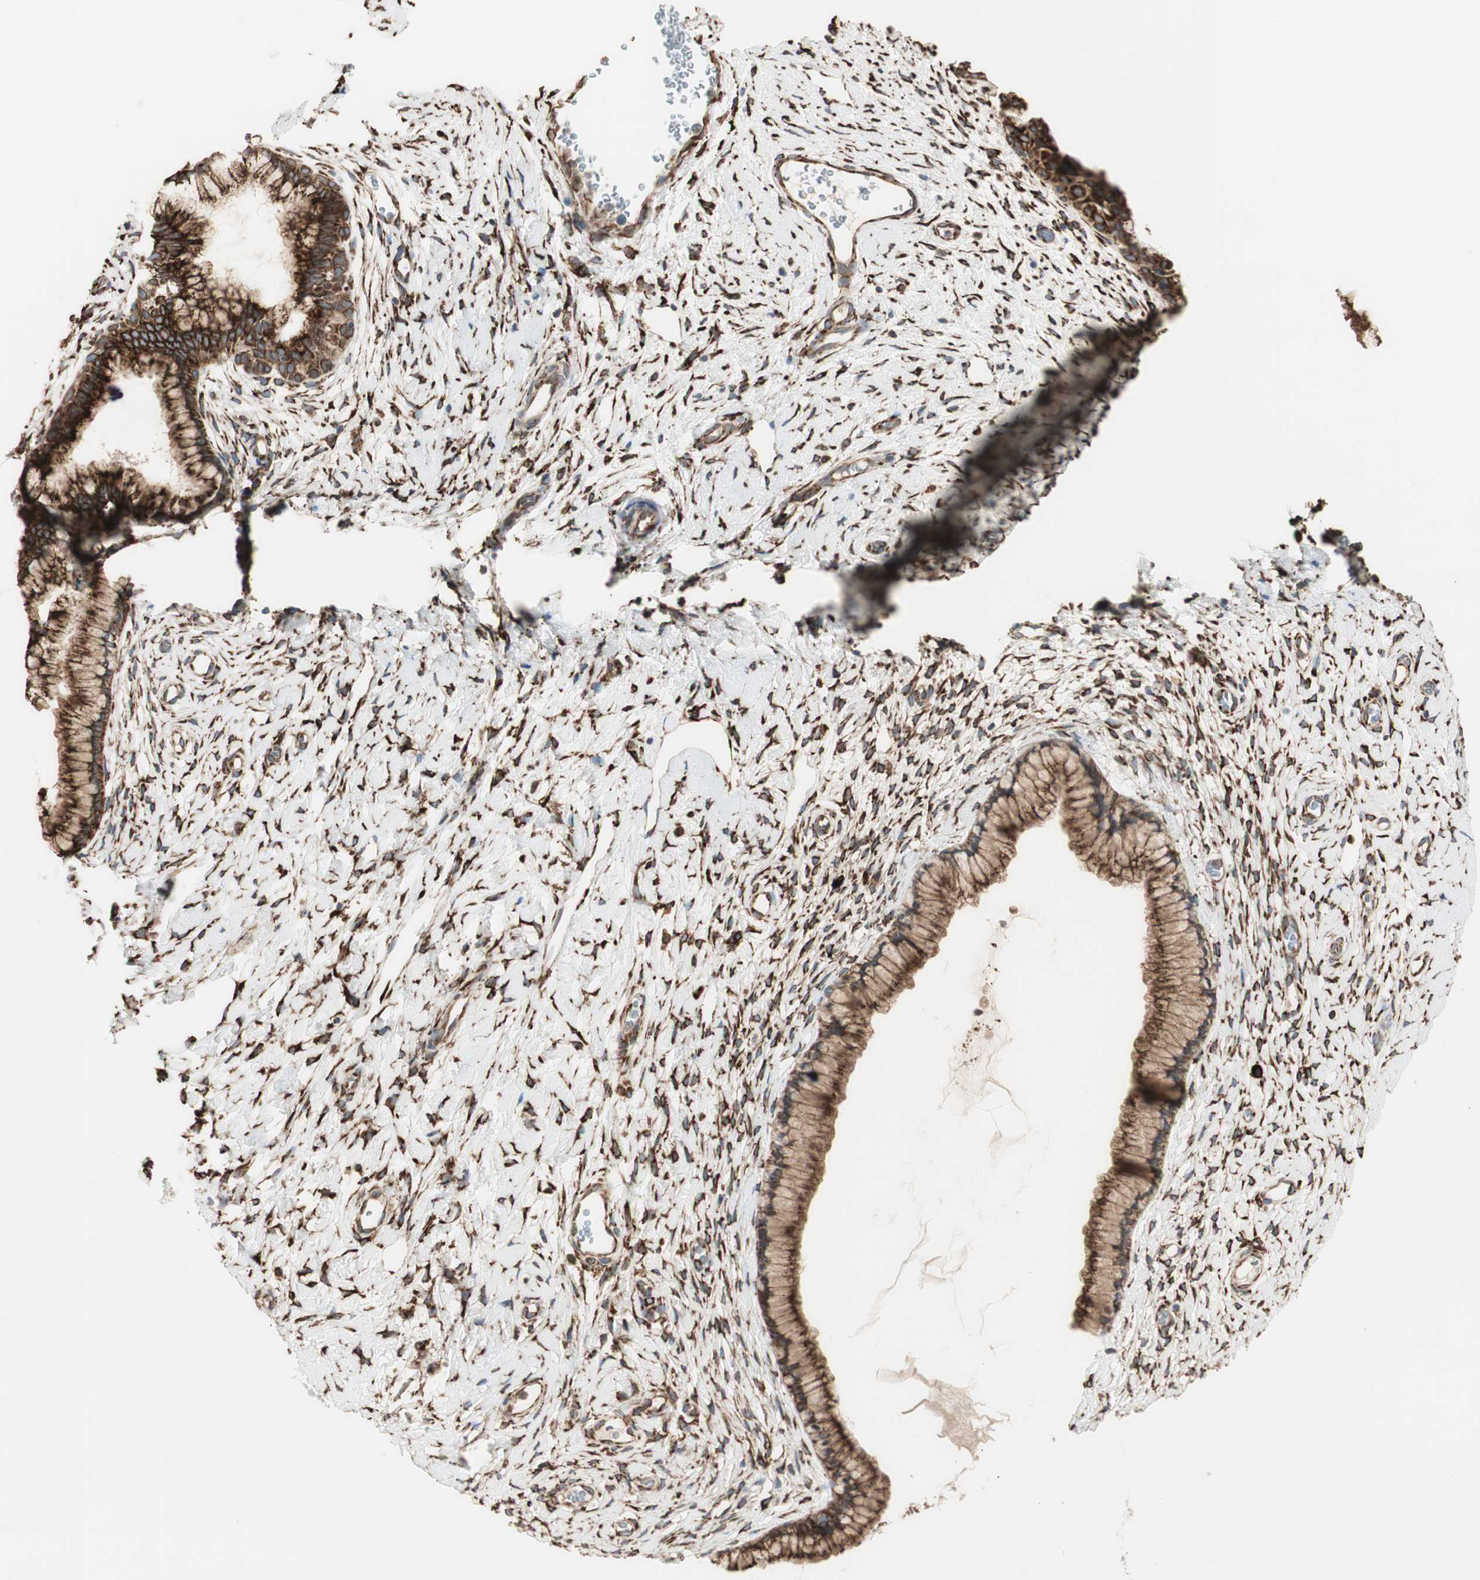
{"staining": {"intensity": "strong", "quantity": ">75%", "location": "cytoplasmic/membranous"}, "tissue": "cervix", "cell_type": "Glandular cells", "image_type": "normal", "snomed": [{"axis": "morphology", "description": "Normal tissue, NOS"}, {"axis": "topography", "description": "Cervix"}], "caption": "Normal cervix demonstrates strong cytoplasmic/membranous expression in about >75% of glandular cells.", "gene": "RRBP1", "patient": {"sex": "female", "age": 65}}